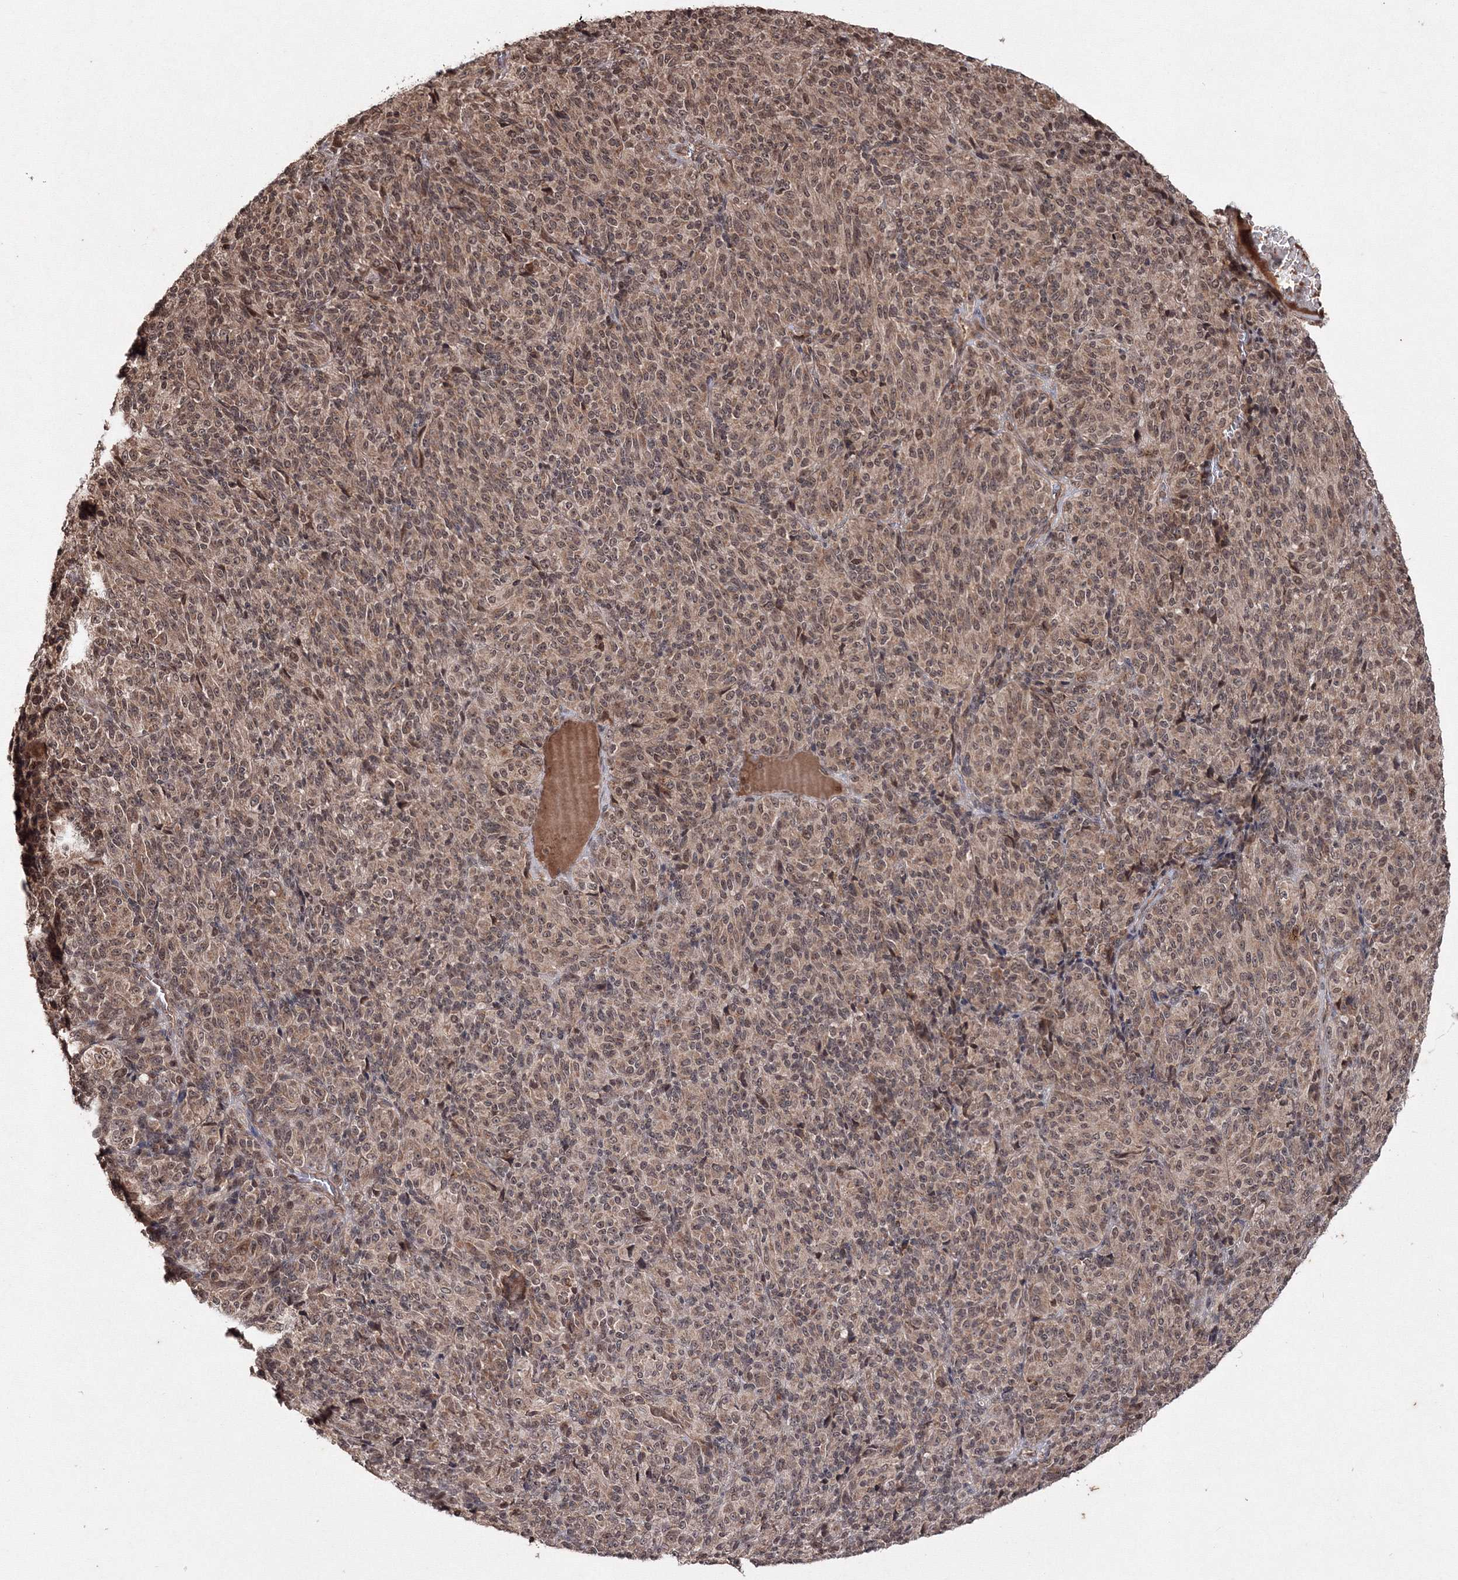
{"staining": {"intensity": "moderate", "quantity": ">75%", "location": "cytoplasmic/membranous,nuclear"}, "tissue": "melanoma", "cell_type": "Tumor cells", "image_type": "cancer", "snomed": [{"axis": "morphology", "description": "Malignant melanoma, Metastatic site"}, {"axis": "topography", "description": "Brain"}], "caption": "A micrograph of melanoma stained for a protein demonstrates moderate cytoplasmic/membranous and nuclear brown staining in tumor cells.", "gene": "PEX13", "patient": {"sex": "female", "age": 56}}